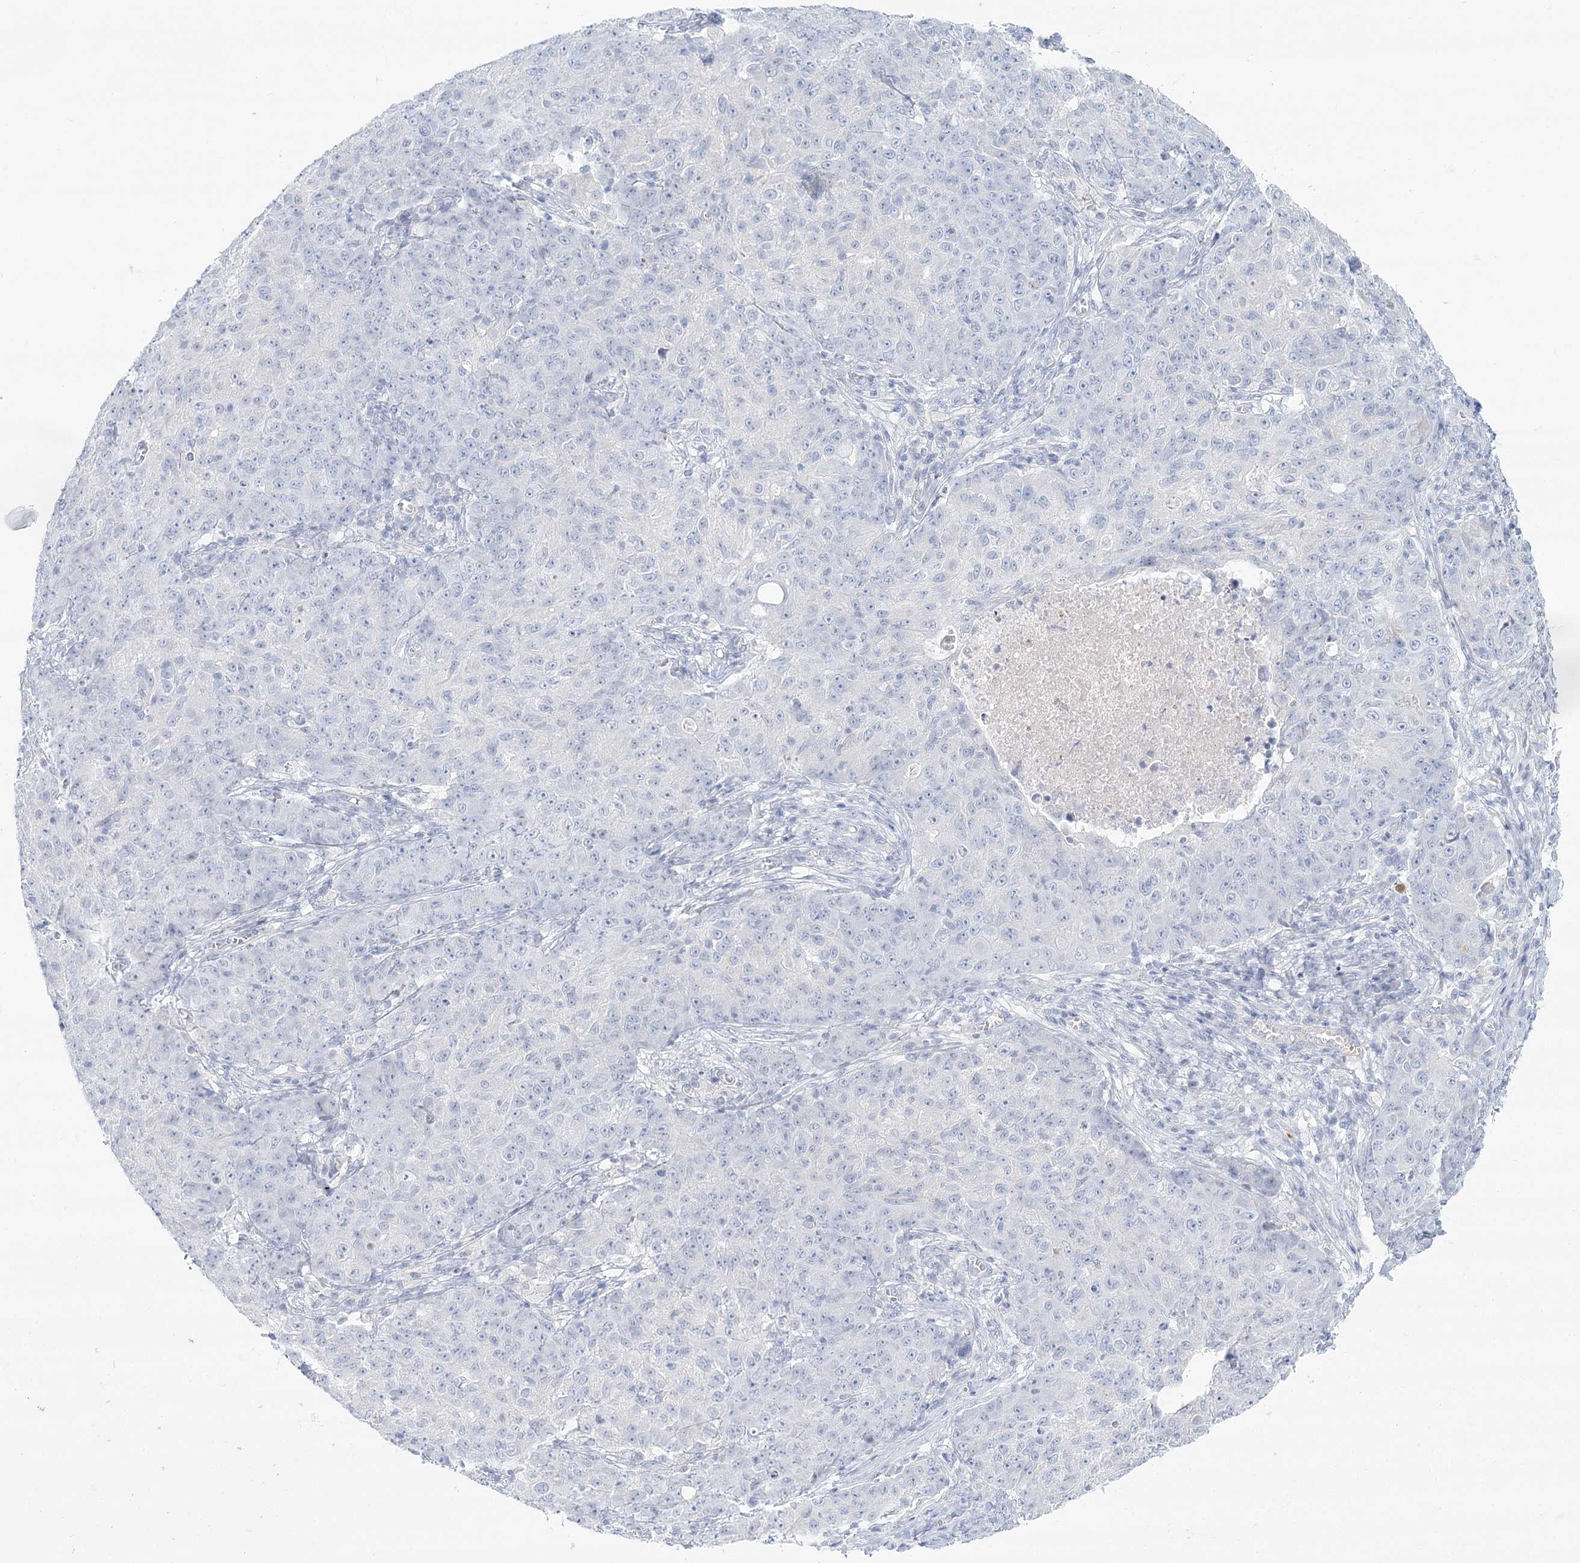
{"staining": {"intensity": "negative", "quantity": "none", "location": "none"}, "tissue": "ovarian cancer", "cell_type": "Tumor cells", "image_type": "cancer", "snomed": [{"axis": "morphology", "description": "Carcinoma, endometroid"}, {"axis": "topography", "description": "Ovary"}], "caption": "Tumor cells show no significant protein positivity in endometroid carcinoma (ovarian).", "gene": "DMGDH", "patient": {"sex": "female", "age": 42}}